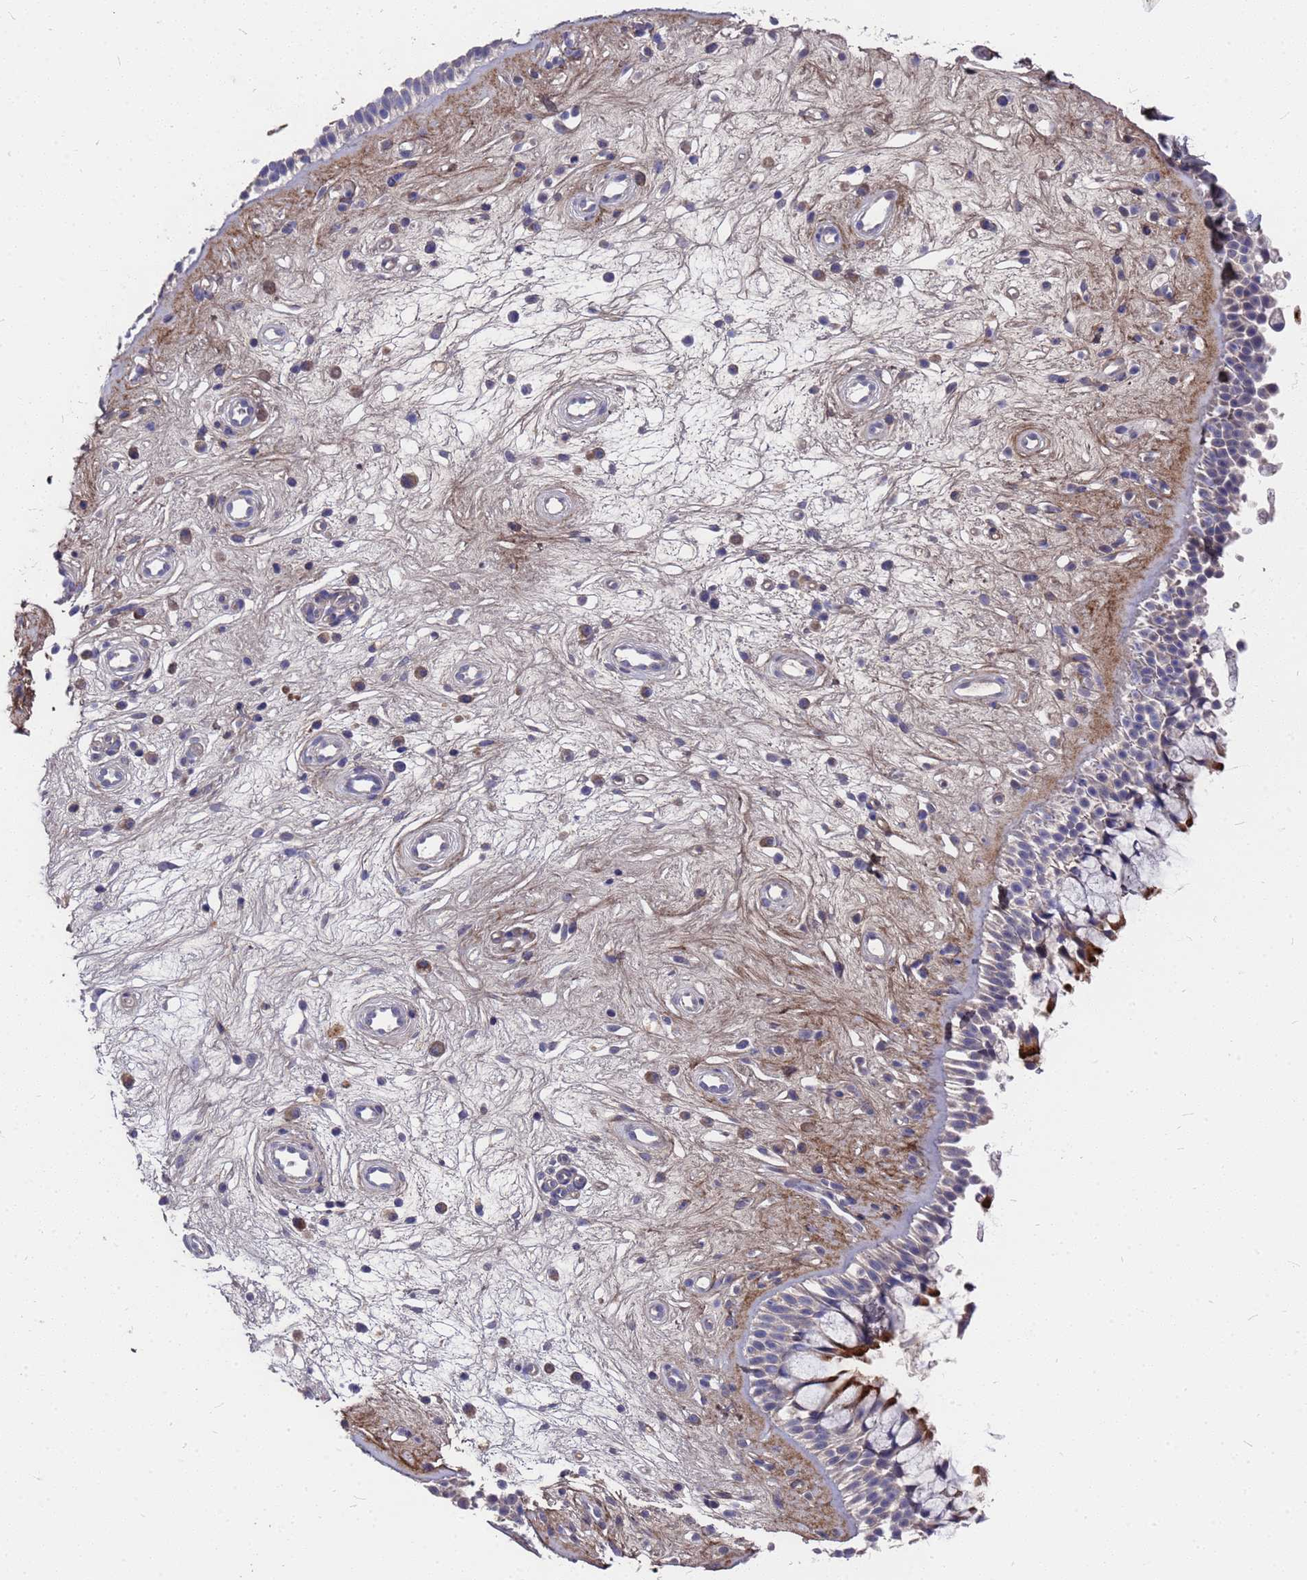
{"staining": {"intensity": "moderate", "quantity": "<25%", "location": "cytoplasmic/membranous"}, "tissue": "nasopharynx", "cell_type": "Respiratory epithelial cells", "image_type": "normal", "snomed": [{"axis": "morphology", "description": "Normal tissue, NOS"}, {"axis": "topography", "description": "Nasopharynx"}], "caption": "Immunohistochemical staining of benign human nasopharynx displays <25% levels of moderate cytoplasmic/membranous protein staining in approximately <25% of respiratory epithelial cells.", "gene": "ZNF717", "patient": {"sex": "male", "age": 32}}